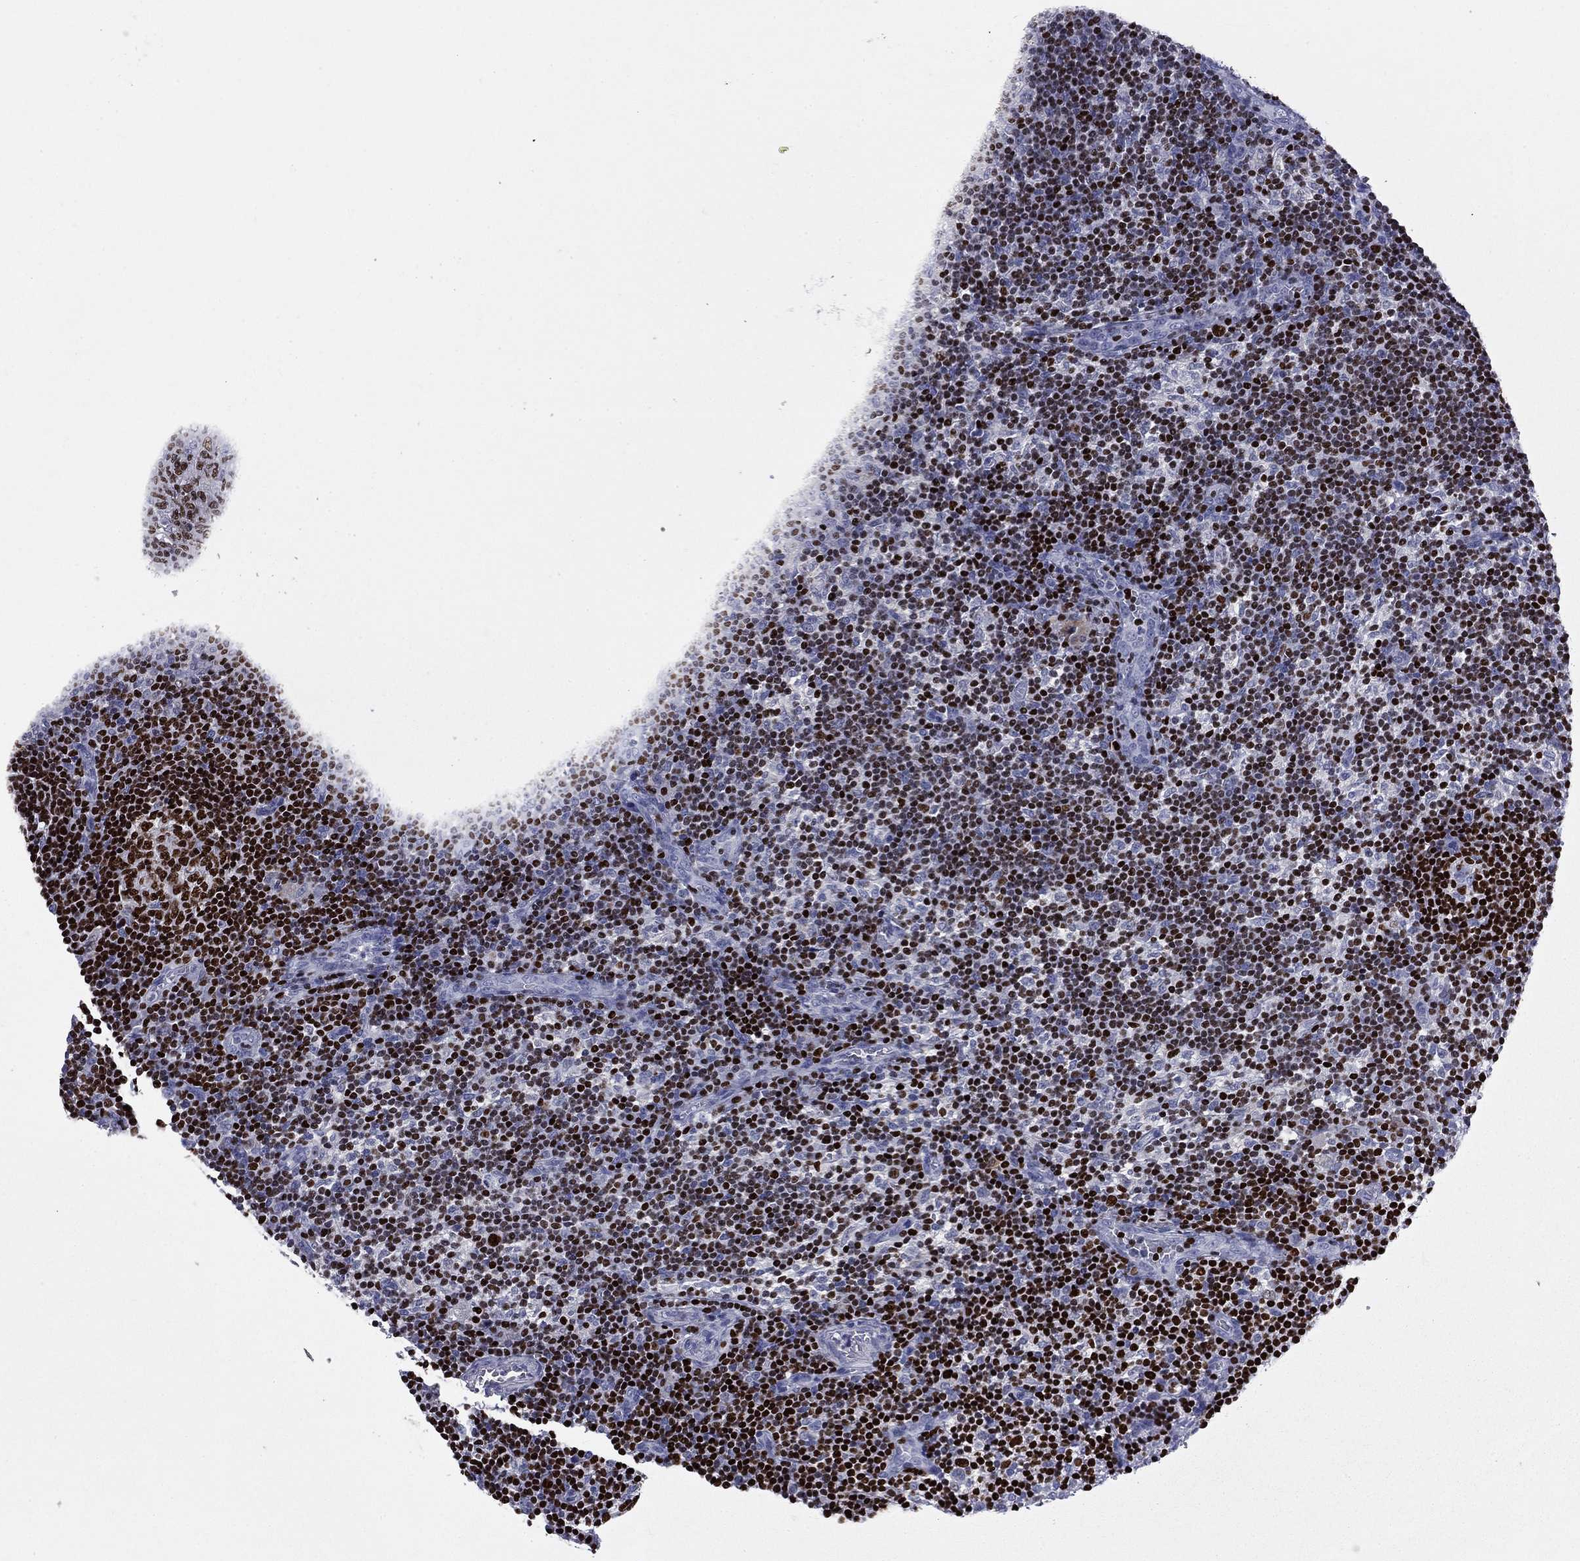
{"staining": {"intensity": "strong", "quantity": ">75%", "location": "nuclear"}, "tissue": "lymph node", "cell_type": "Non-germinal center cells", "image_type": "normal", "snomed": [{"axis": "morphology", "description": "Normal tissue, NOS"}, {"axis": "morphology", "description": "Adenocarcinoma, NOS"}, {"axis": "topography", "description": "Lymph node"}, {"axis": "topography", "description": "Pancreas"}], "caption": "Protein expression analysis of benign lymph node demonstrates strong nuclear positivity in about >75% of non-germinal center cells. (DAB IHC, brown staining for protein, blue staining for nuclei).", "gene": "IKZF3", "patient": {"sex": "female", "age": 58}}